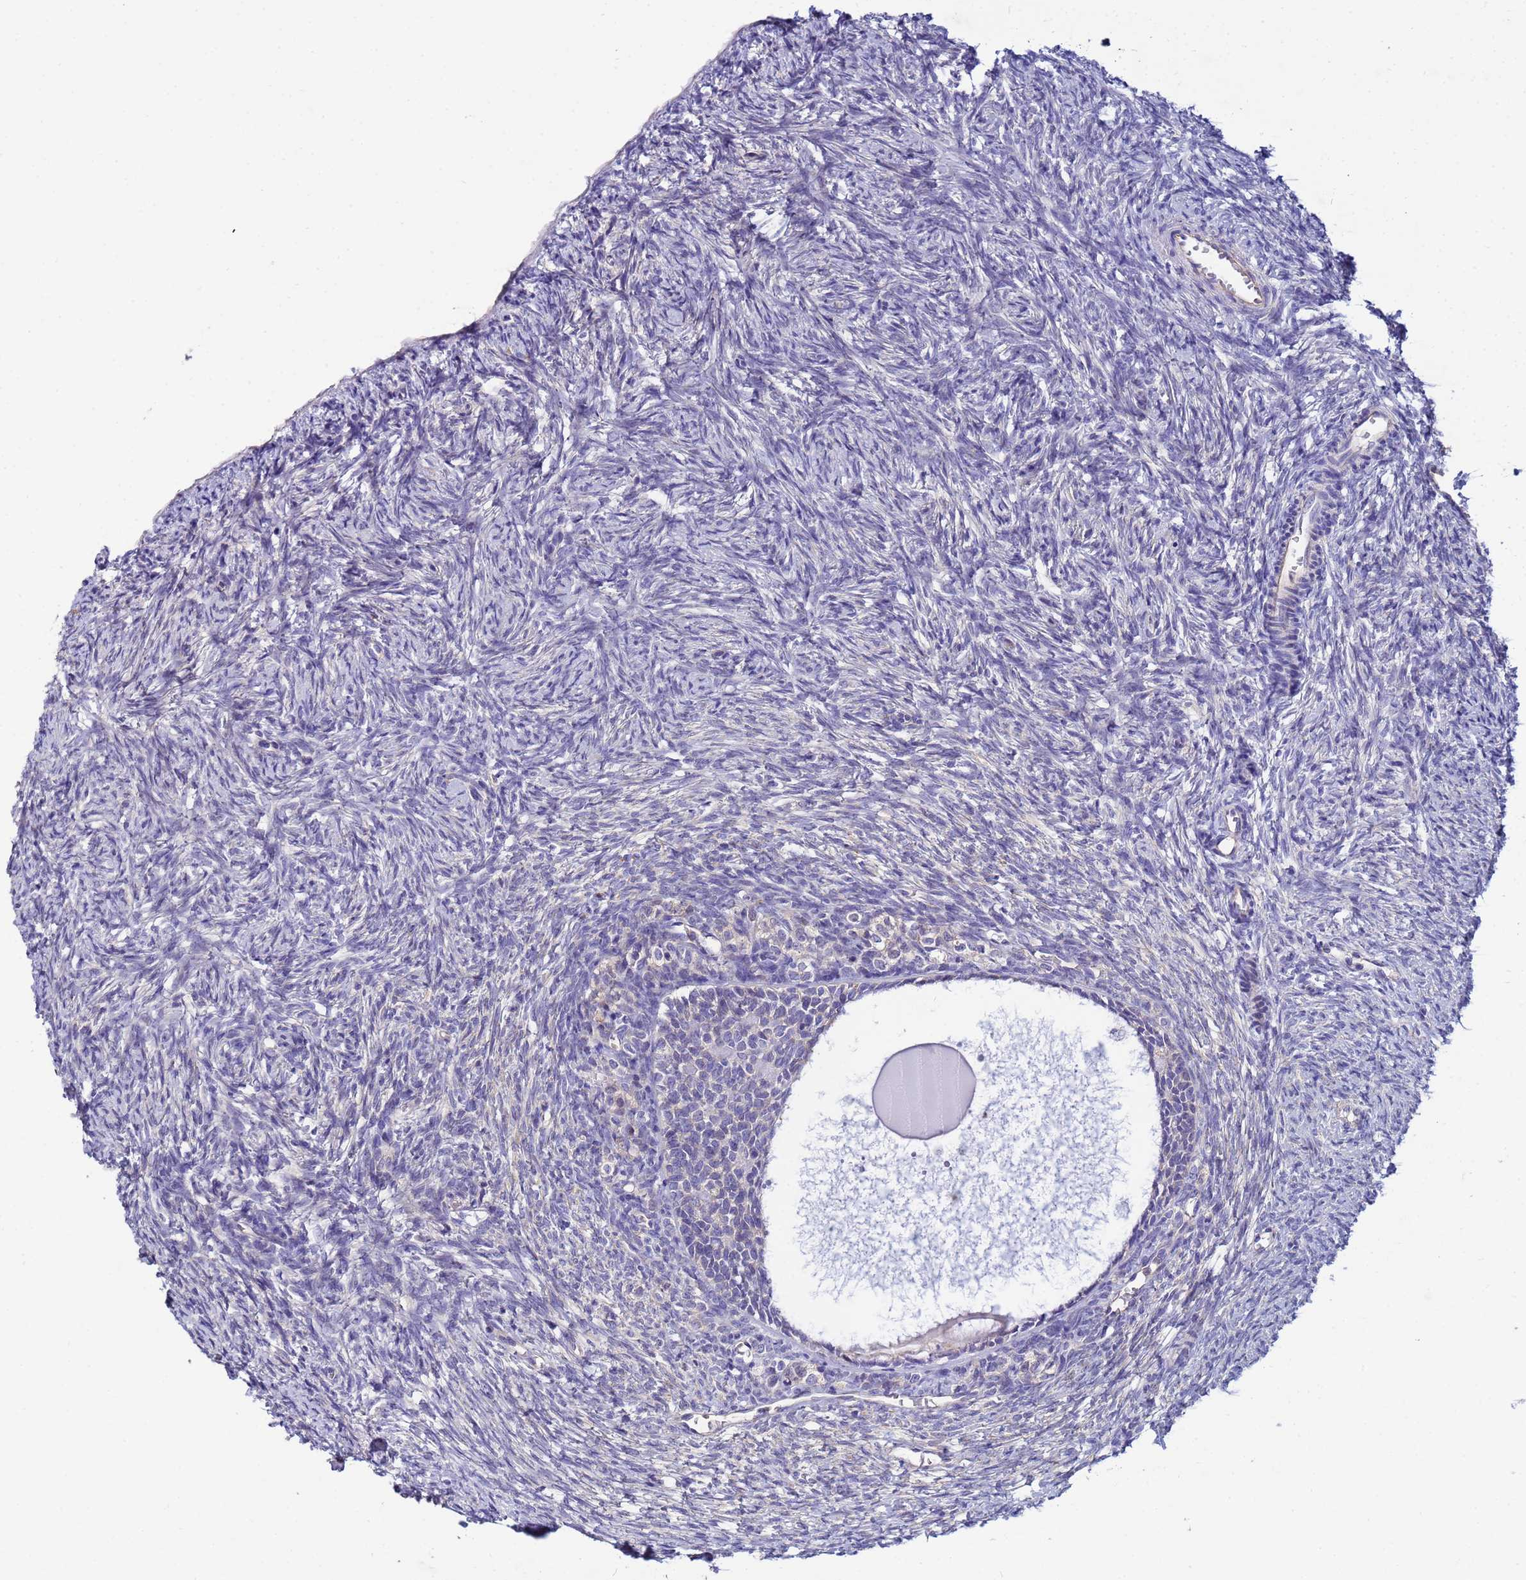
{"staining": {"intensity": "negative", "quantity": "none", "location": "none"}, "tissue": "ovary", "cell_type": "Follicle cells", "image_type": "normal", "snomed": [{"axis": "morphology", "description": "Normal tissue, NOS"}, {"axis": "topography", "description": "Ovary"}], "caption": "A high-resolution histopathology image shows immunohistochemistry staining of benign ovary, which demonstrates no significant staining in follicle cells. (DAB immunohistochemistry with hematoxylin counter stain).", "gene": "CDC34", "patient": {"sex": "female", "age": 51}}